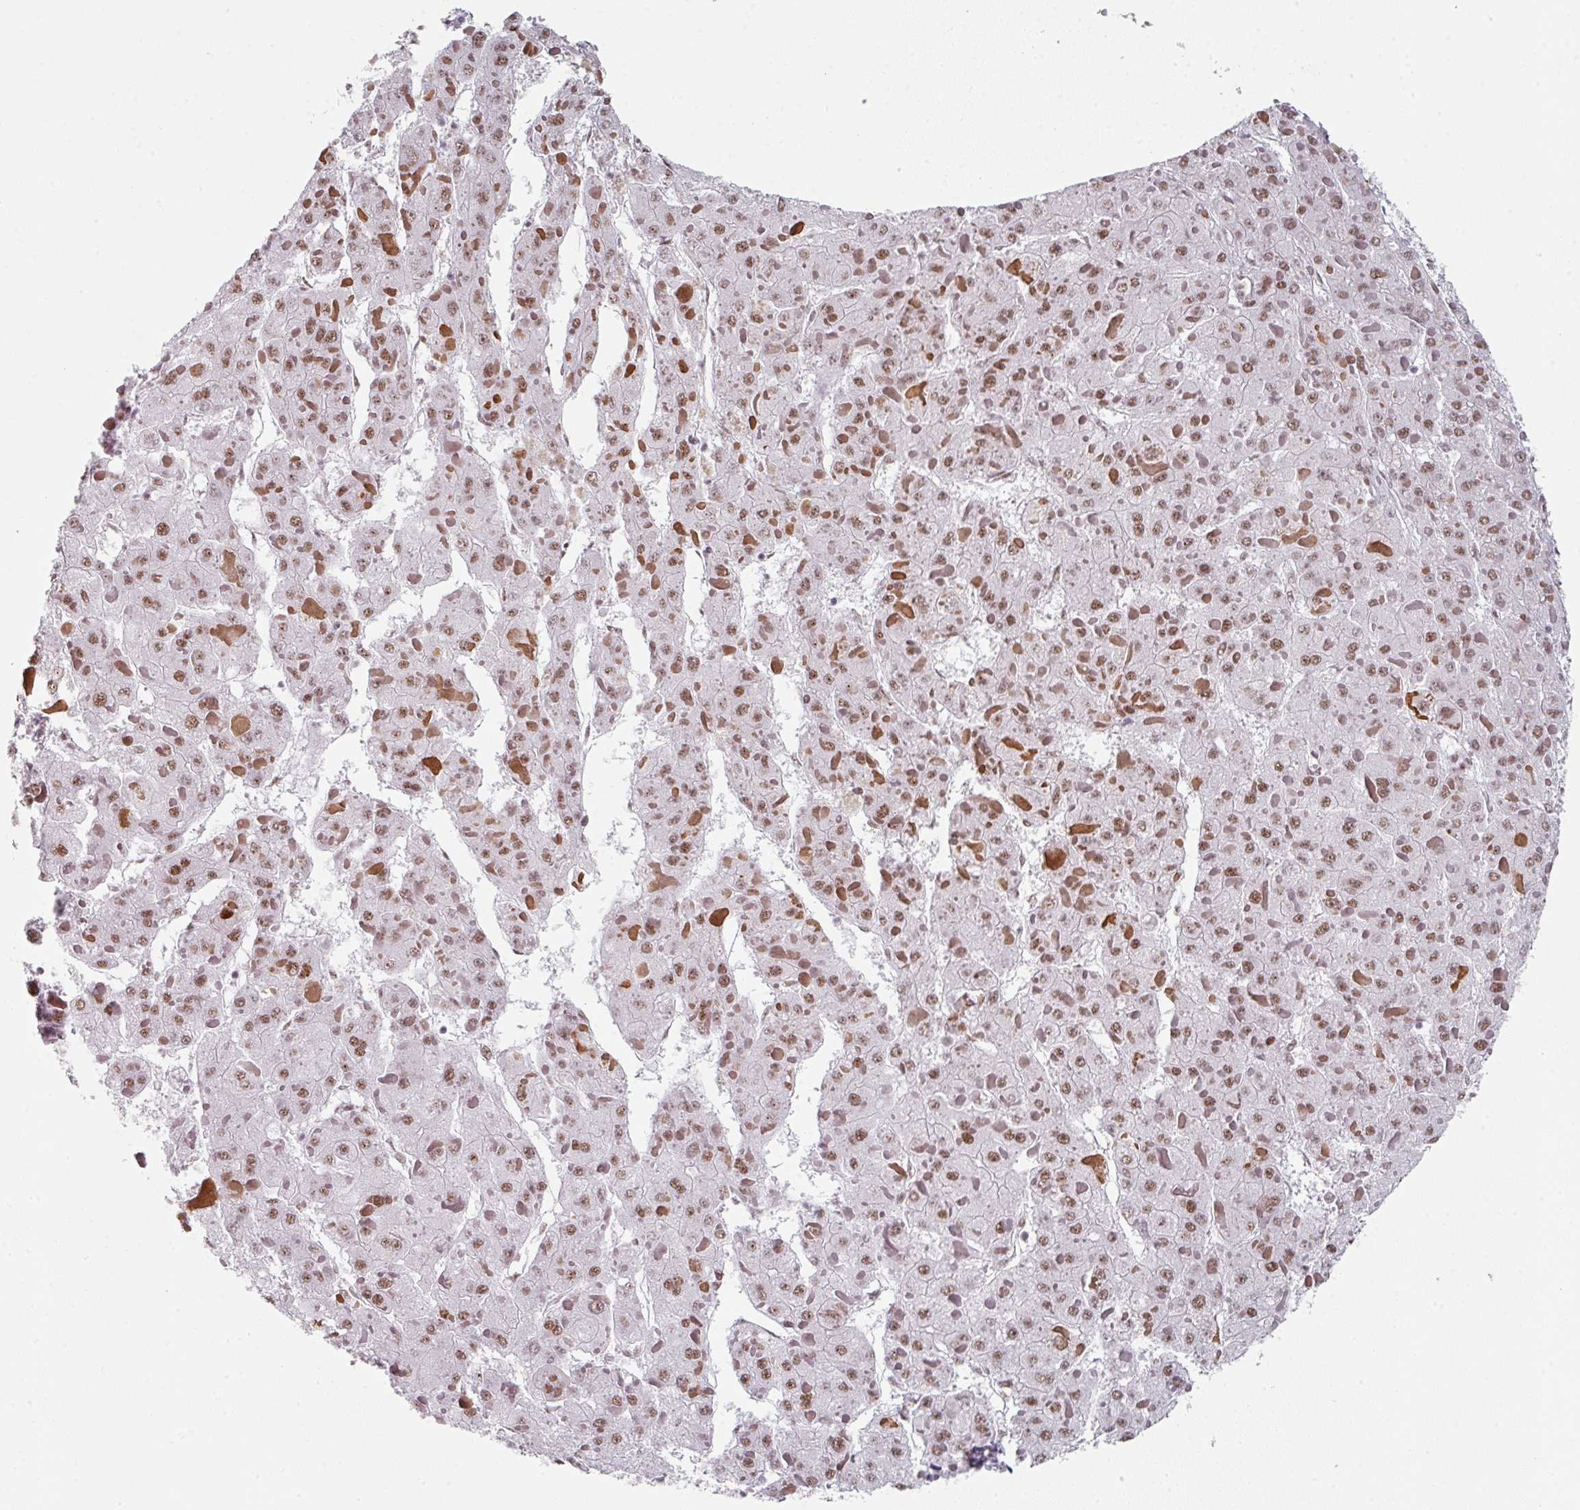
{"staining": {"intensity": "moderate", "quantity": ">75%", "location": "nuclear"}, "tissue": "liver cancer", "cell_type": "Tumor cells", "image_type": "cancer", "snomed": [{"axis": "morphology", "description": "Carcinoma, Hepatocellular, NOS"}, {"axis": "topography", "description": "Liver"}], "caption": "This is a micrograph of immunohistochemistry (IHC) staining of hepatocellular carcinoma (liver), which shows moderate staining in the nuclear of tumor cells.", "gene": "SF3B5", "patient": {"sex": "female", "age": 73}}